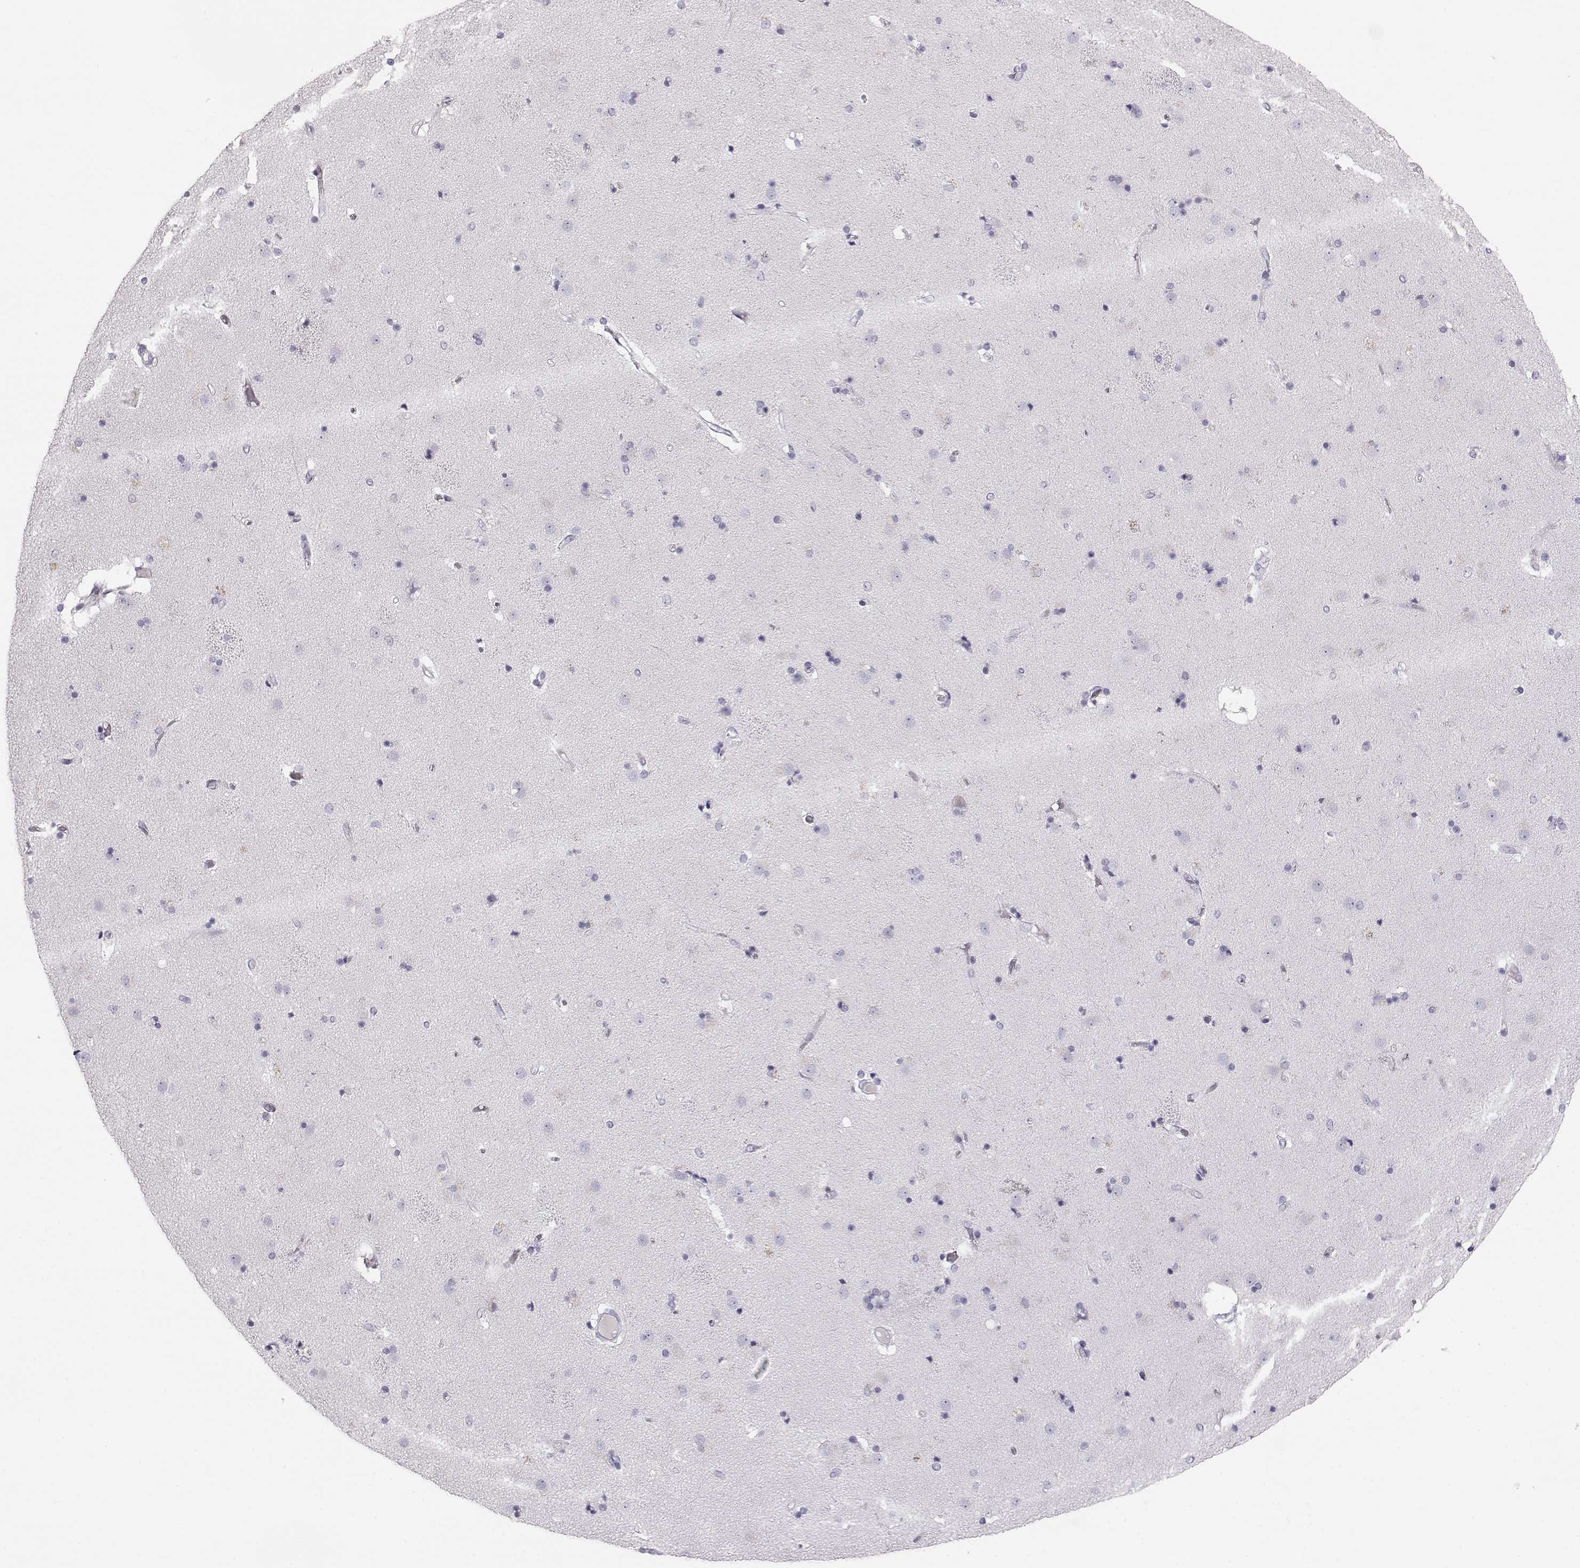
{"staining": {"intensity": "negative", "quantity": "none", "location": "none"}, "tissue": "caudate", "cell_type": "Glial cells", "image_type": "normal", "snomed": [{"axis": "morphology", "description": "Normal tissue, NOS"}, {"axis": "topography", "description": "Lateral ventricle wall"}], "caption": "The immunohistochemistry photomicrograph has no significant expression in glial cells of caudate.", "gene": "KRTAP16", "patient": {"sex": "female", "age": 71}}